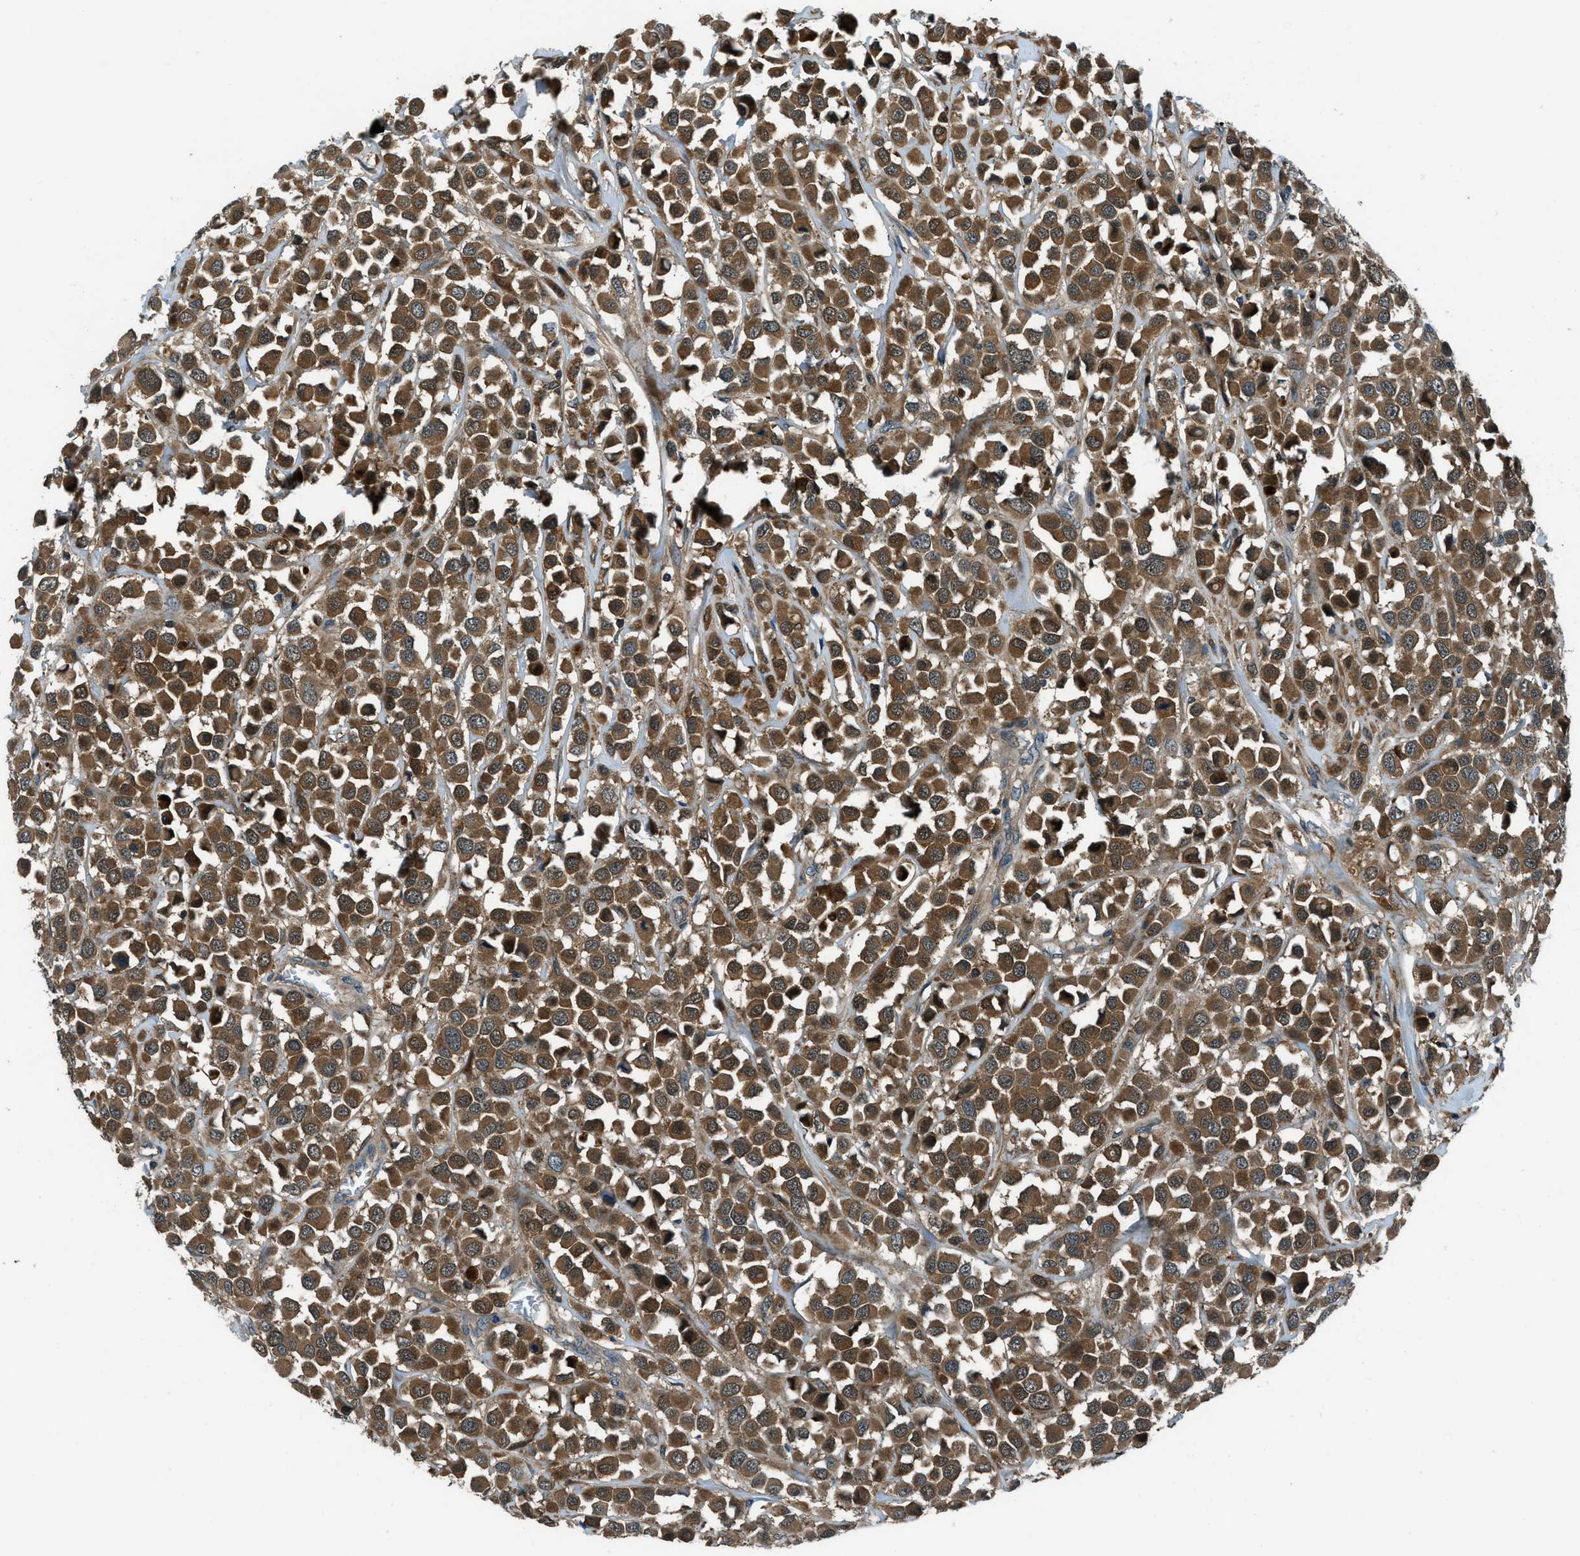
{"staining": {"intensity": "strong", "quantity": ">75%", "location": "cytoplasmic/membranous,nuclear"}, "tissue": "breast cancer", "cell_type": "Tumor cells", "image_type": "cancer", "snomed": [{"axis": "morphology", "description": "Duct carcinoma"}, {"axis": "topography", "description": "Breast"}], "caption": "Human breast cancer (intraductal carcinoma) stained with a brown dye displays strong cytoplasmic/membranous and nuclear positive positivity in about >75% of tumor cells.", "gene": "HEBP2", "patient": {"sex": "female", "age": 61}}